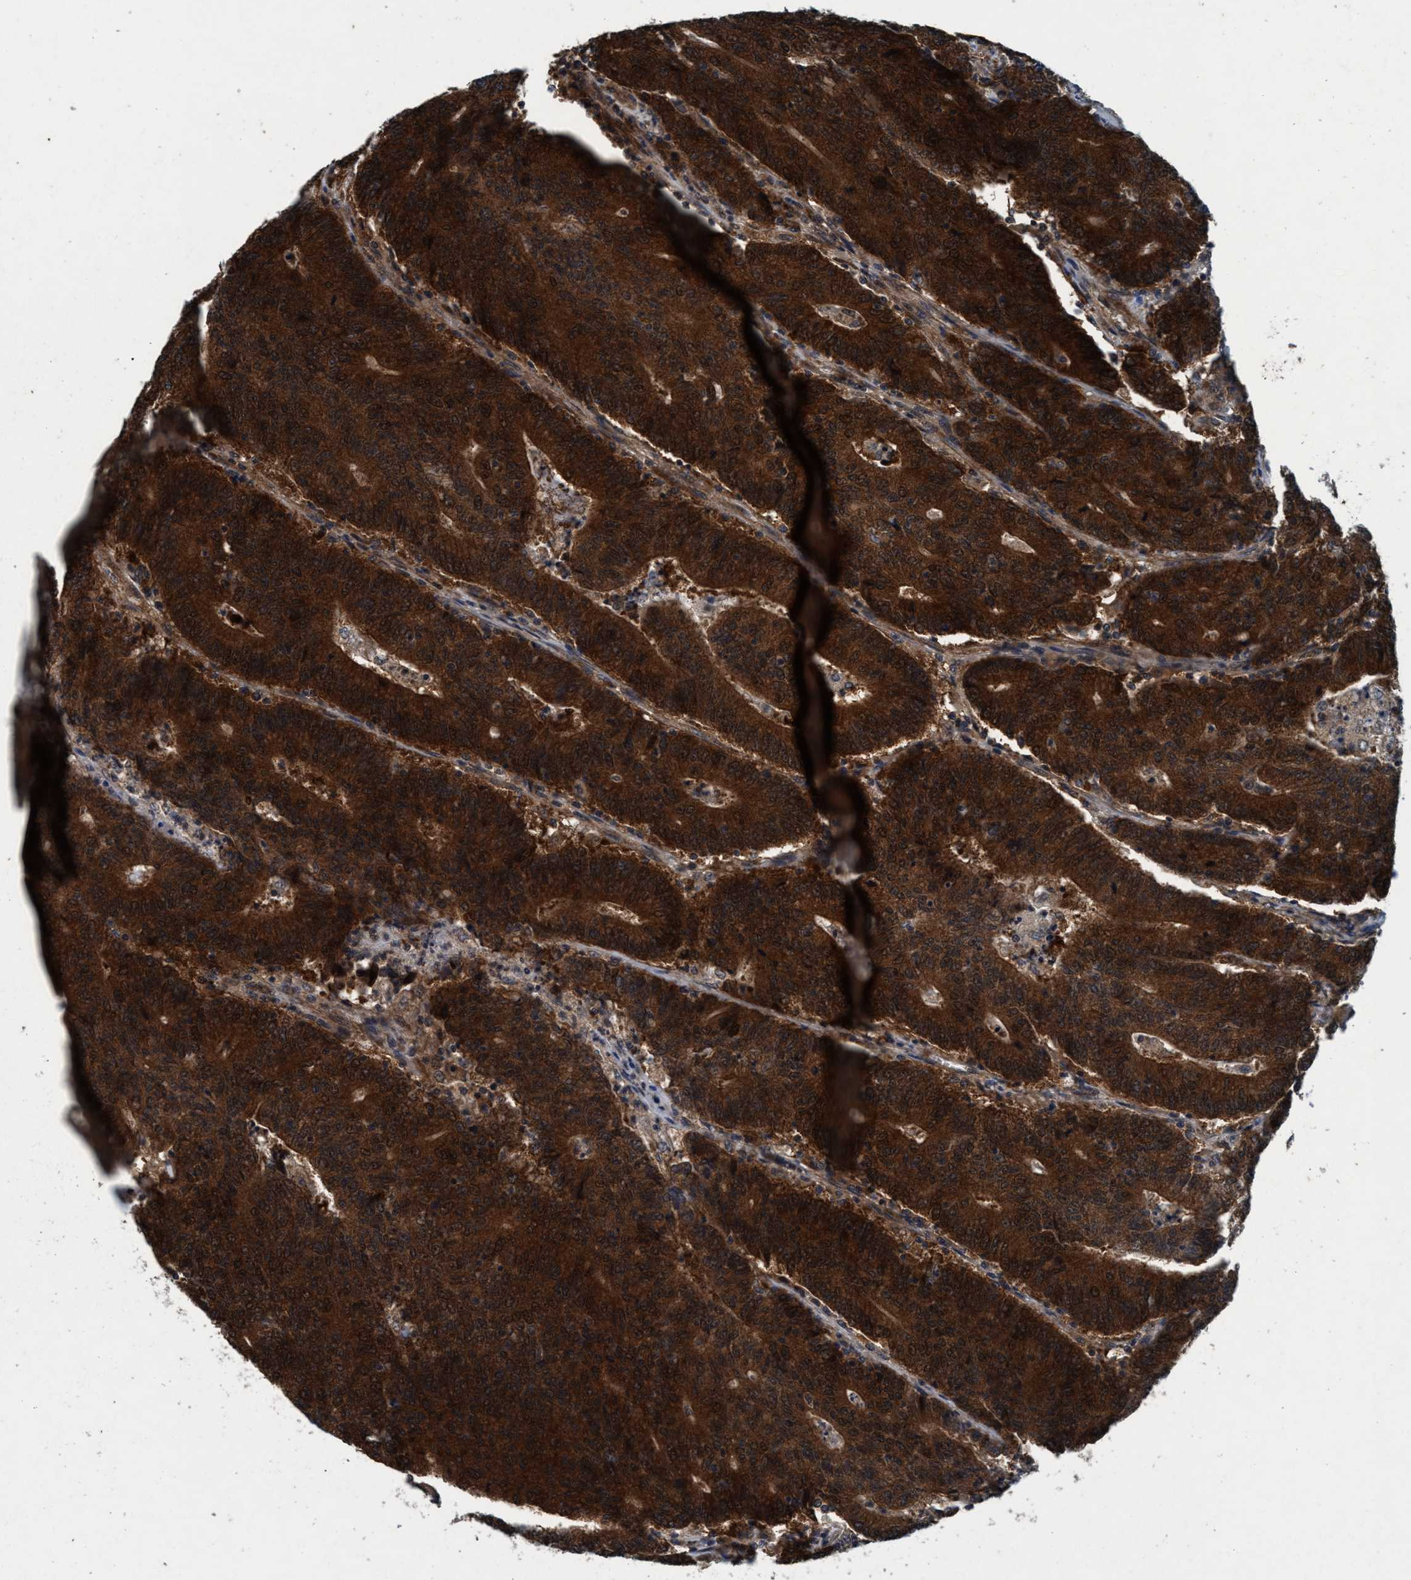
{"staining": {"intensity": "strong", "quantity": ">75%", "location": "cytoplasmic/membranous"}, "tissue": "colorectal cancer", "cell_type": "Tumor cells", "image_type": "cancer", "snomed": [{"axis": "morphology", "description": "Normal tissue, NOS"}, {"axis": "morphology", "description": "Adenocarcinoma, NOS"}, {"axis": "topography", "description": "Colon"}], "caption": "Colorectal cancer stained with a brown dye displays strong cytoplasmic/membranous positive expression in about >75% of tumor cells.", "gene": "AKT1S1", "patient": {"sex": "female", "age": 75}}